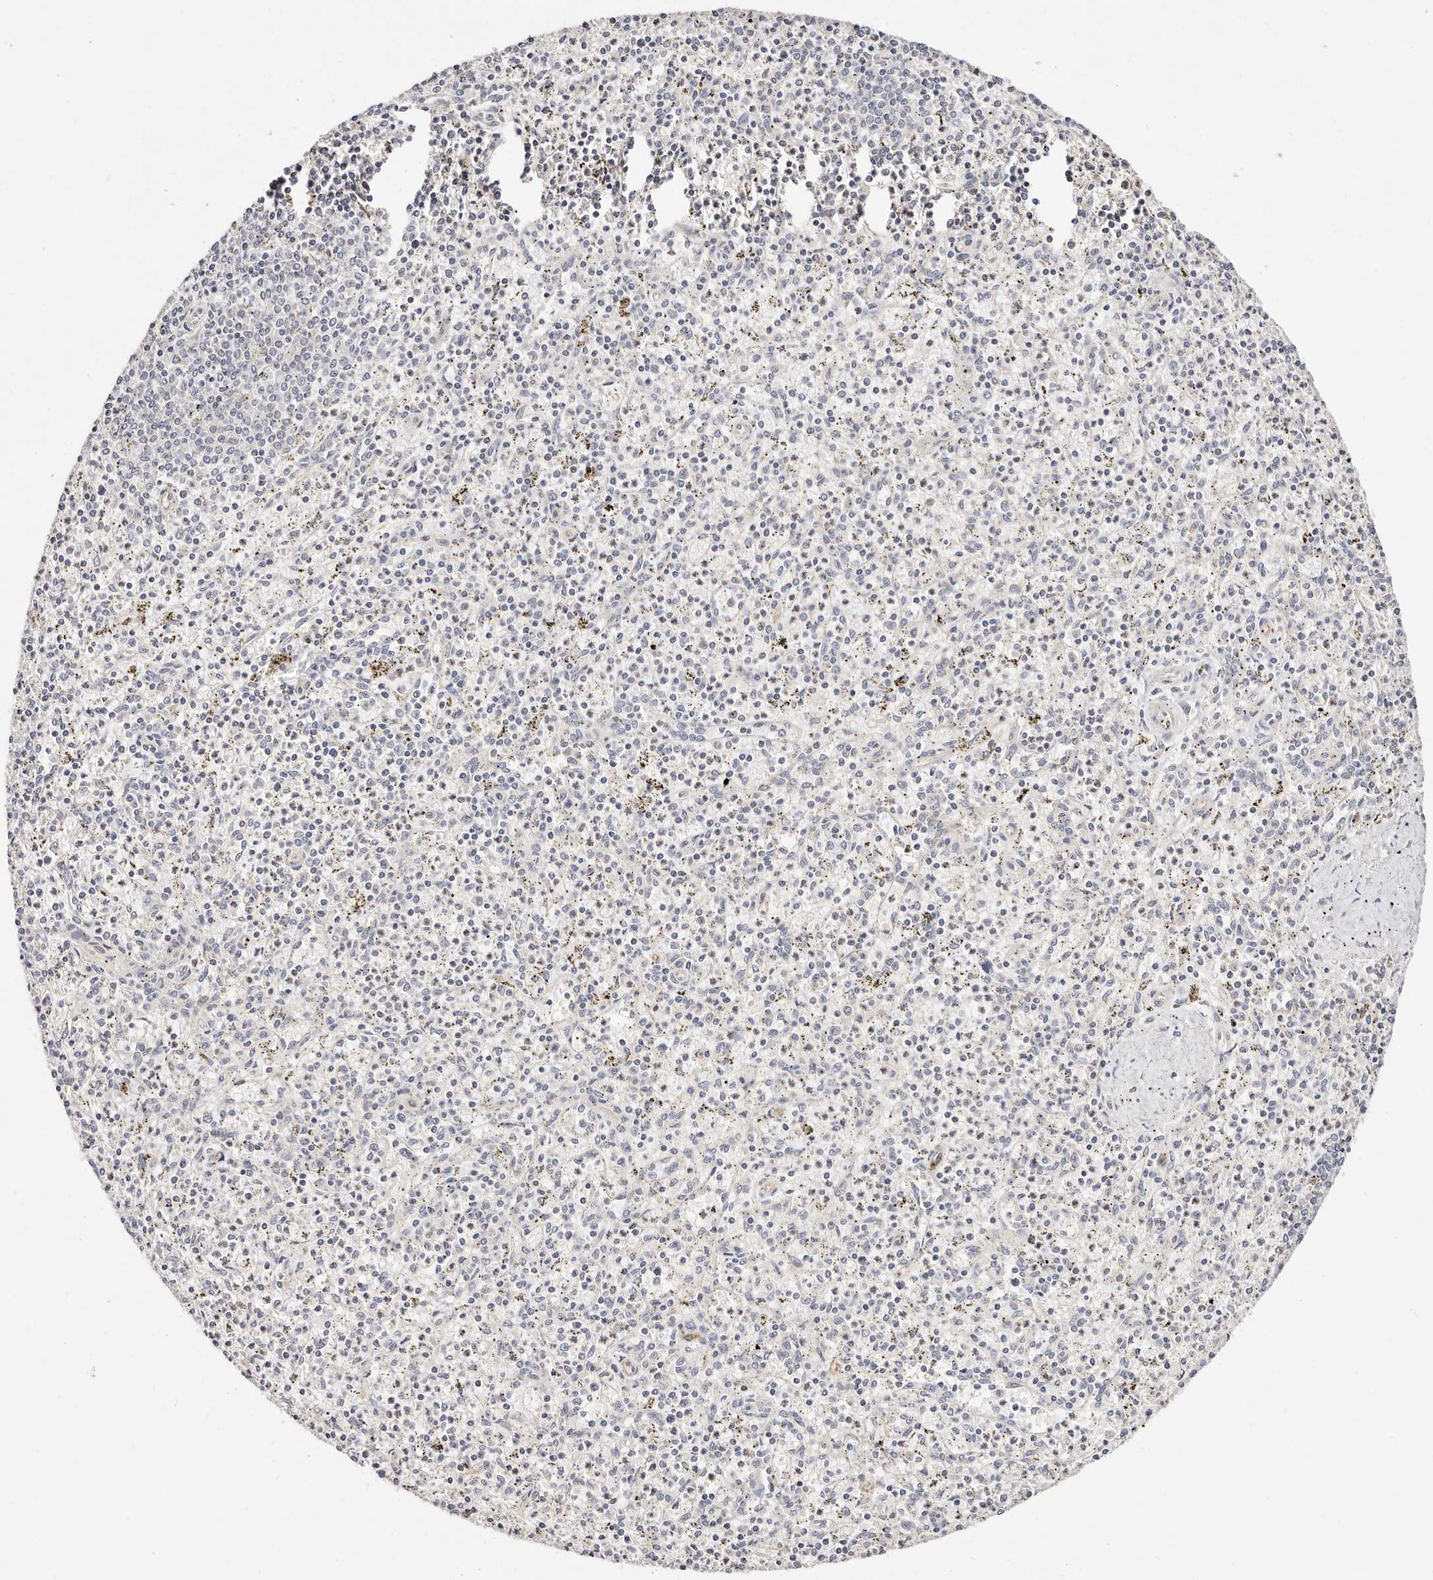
{"staining": {"intensity": "negative", "quantity": "none", "location": "none"}, "tissue": "spleen", "cell_type": "Cells in red pulp", "image_type": "normal", "snomed": [{"axis": "morphology", "description": "Normal tissue, NOS"}, {"axis": "topography", "description": "Spleen"}], "caption": "DAB immunohistochemical staining of benign spleen shows no significant expression in cells in red pulp.", "gene": "STAT5A", "patient": {"sex": "male", "age": 72}}